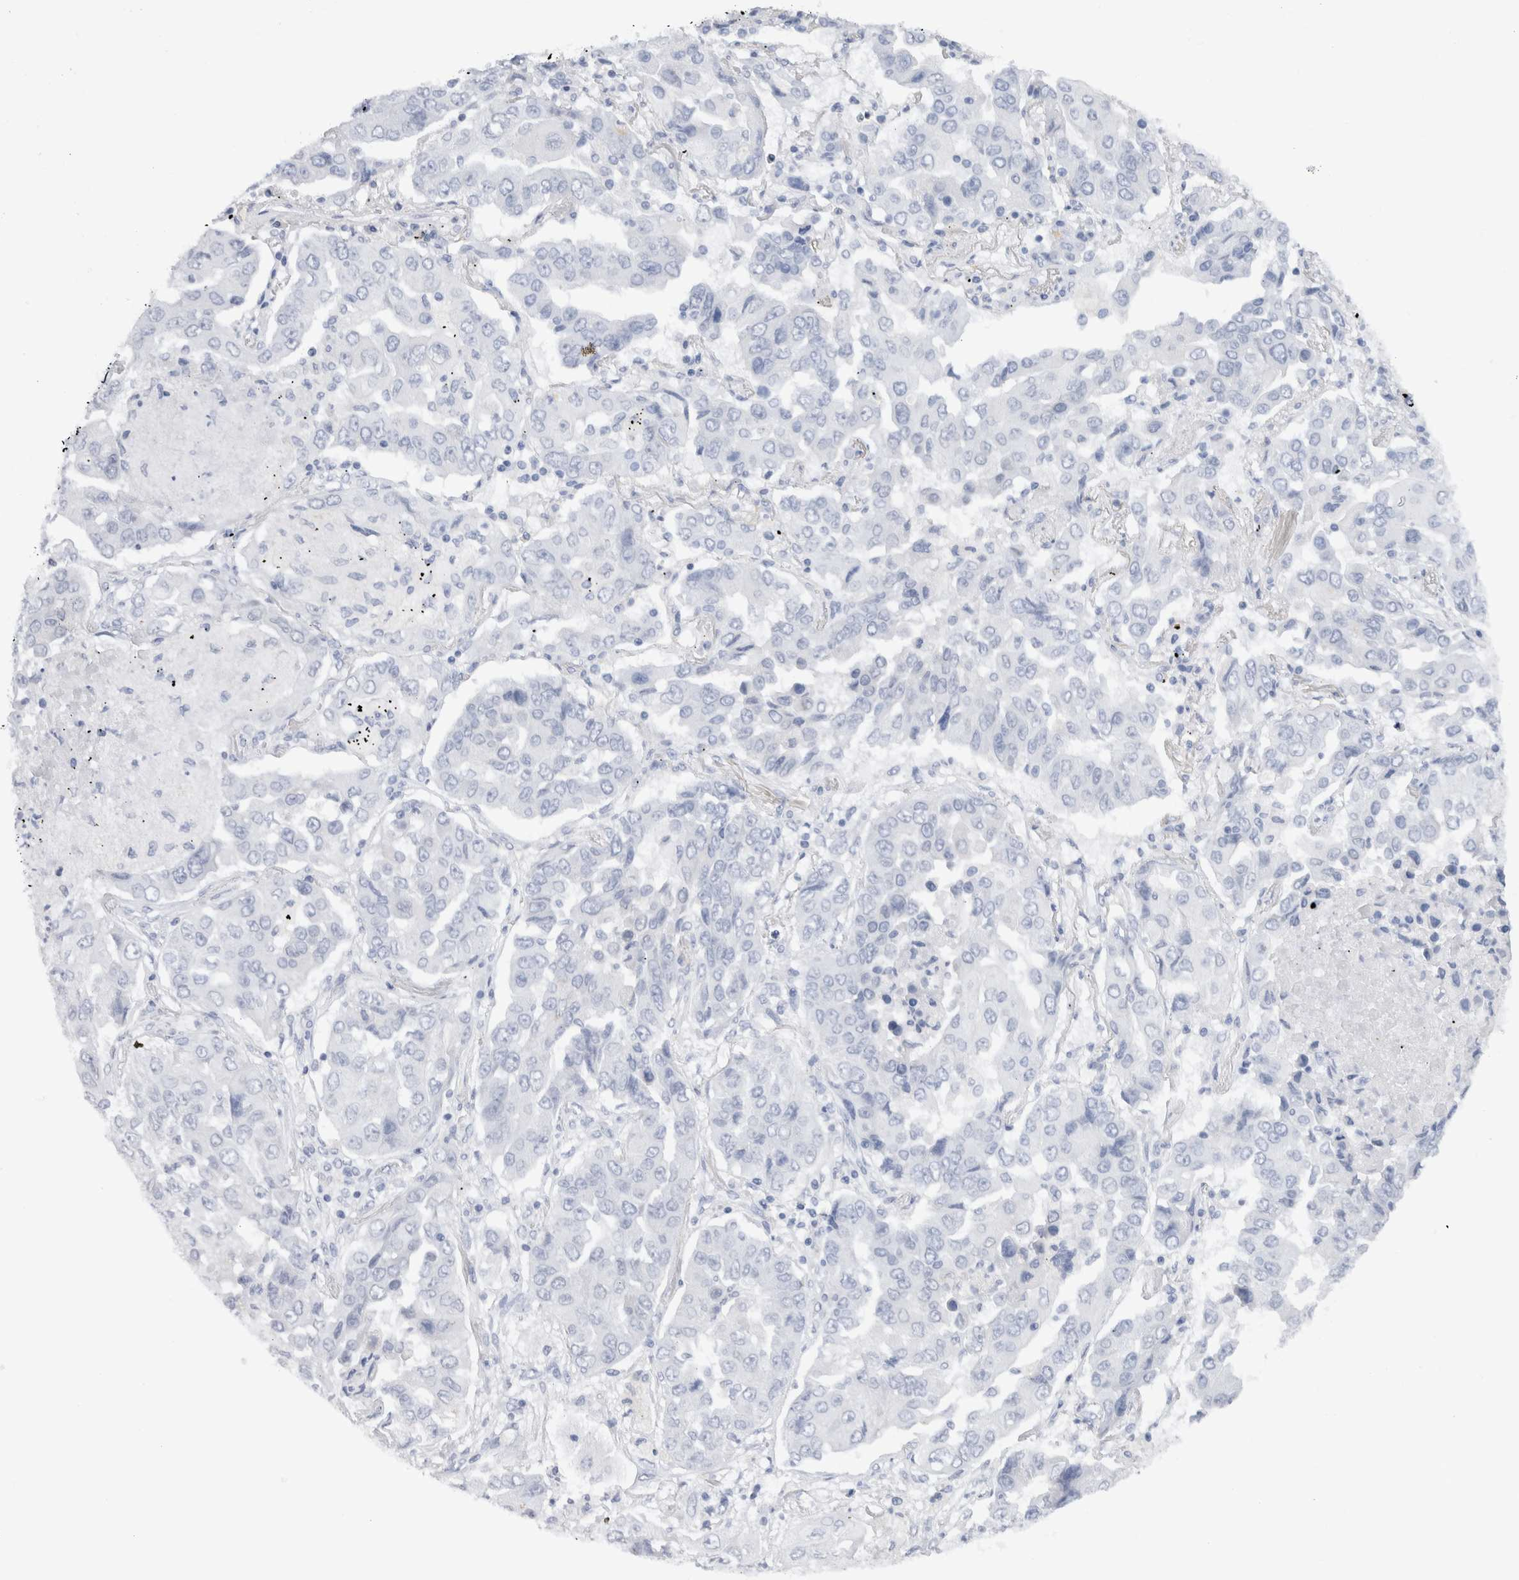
{"staining": {"intensity": "negative", "quantity": "none", "location": "none"}, "tissue": "lung cancer", "cell_type": "Tumor cells", "image_type": "cancer", "snomed": [{"axis": "morphology", "description": "Adenocarcinoma, NOS"}, {"axis": "topography", "description": "Lung"}], "caption": "DAB immunohistochemical staining of lung cancer reveals no significant expression in tumor cells.", "gene": "C9orf50", "patient": {"sex": "female", "age": 65}}